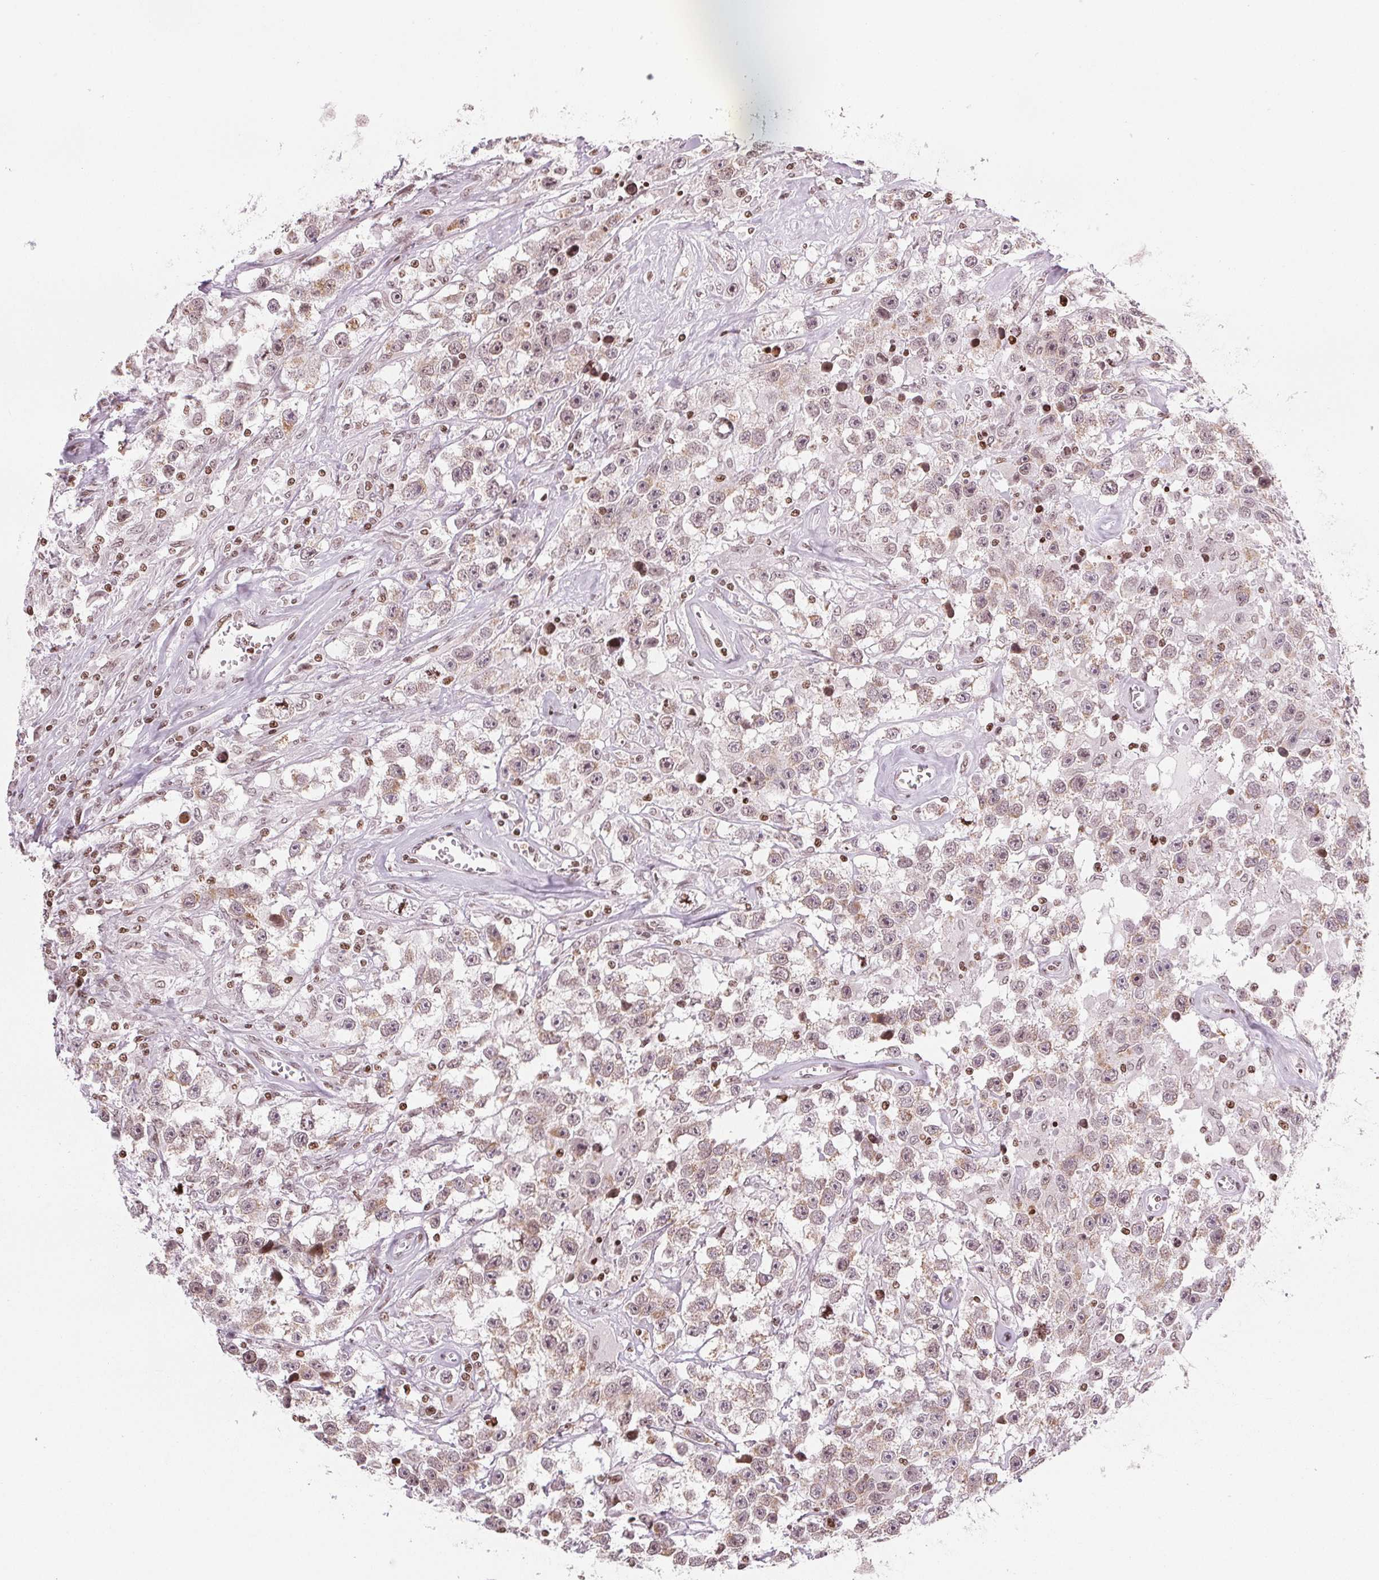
{"staining": {"intensity": "weak", "quantity": ">75%", "location": "nuclear"}, "tissue": "testis cancer", "cell_type": "Tumor cells", "image_type": "cancer", "snomed": [{"axis": "morphology", "description": "Seminoma, NOS"}, {"axis": "topography", "description": "Testis"}], "caption": "Immunohistochemical staining of testis seminoma reveals weak nuclear protein positivity in about >75% of tumor cells.", "gene": "SMIM12", "patient": {"sex": "male", "age": 43}}